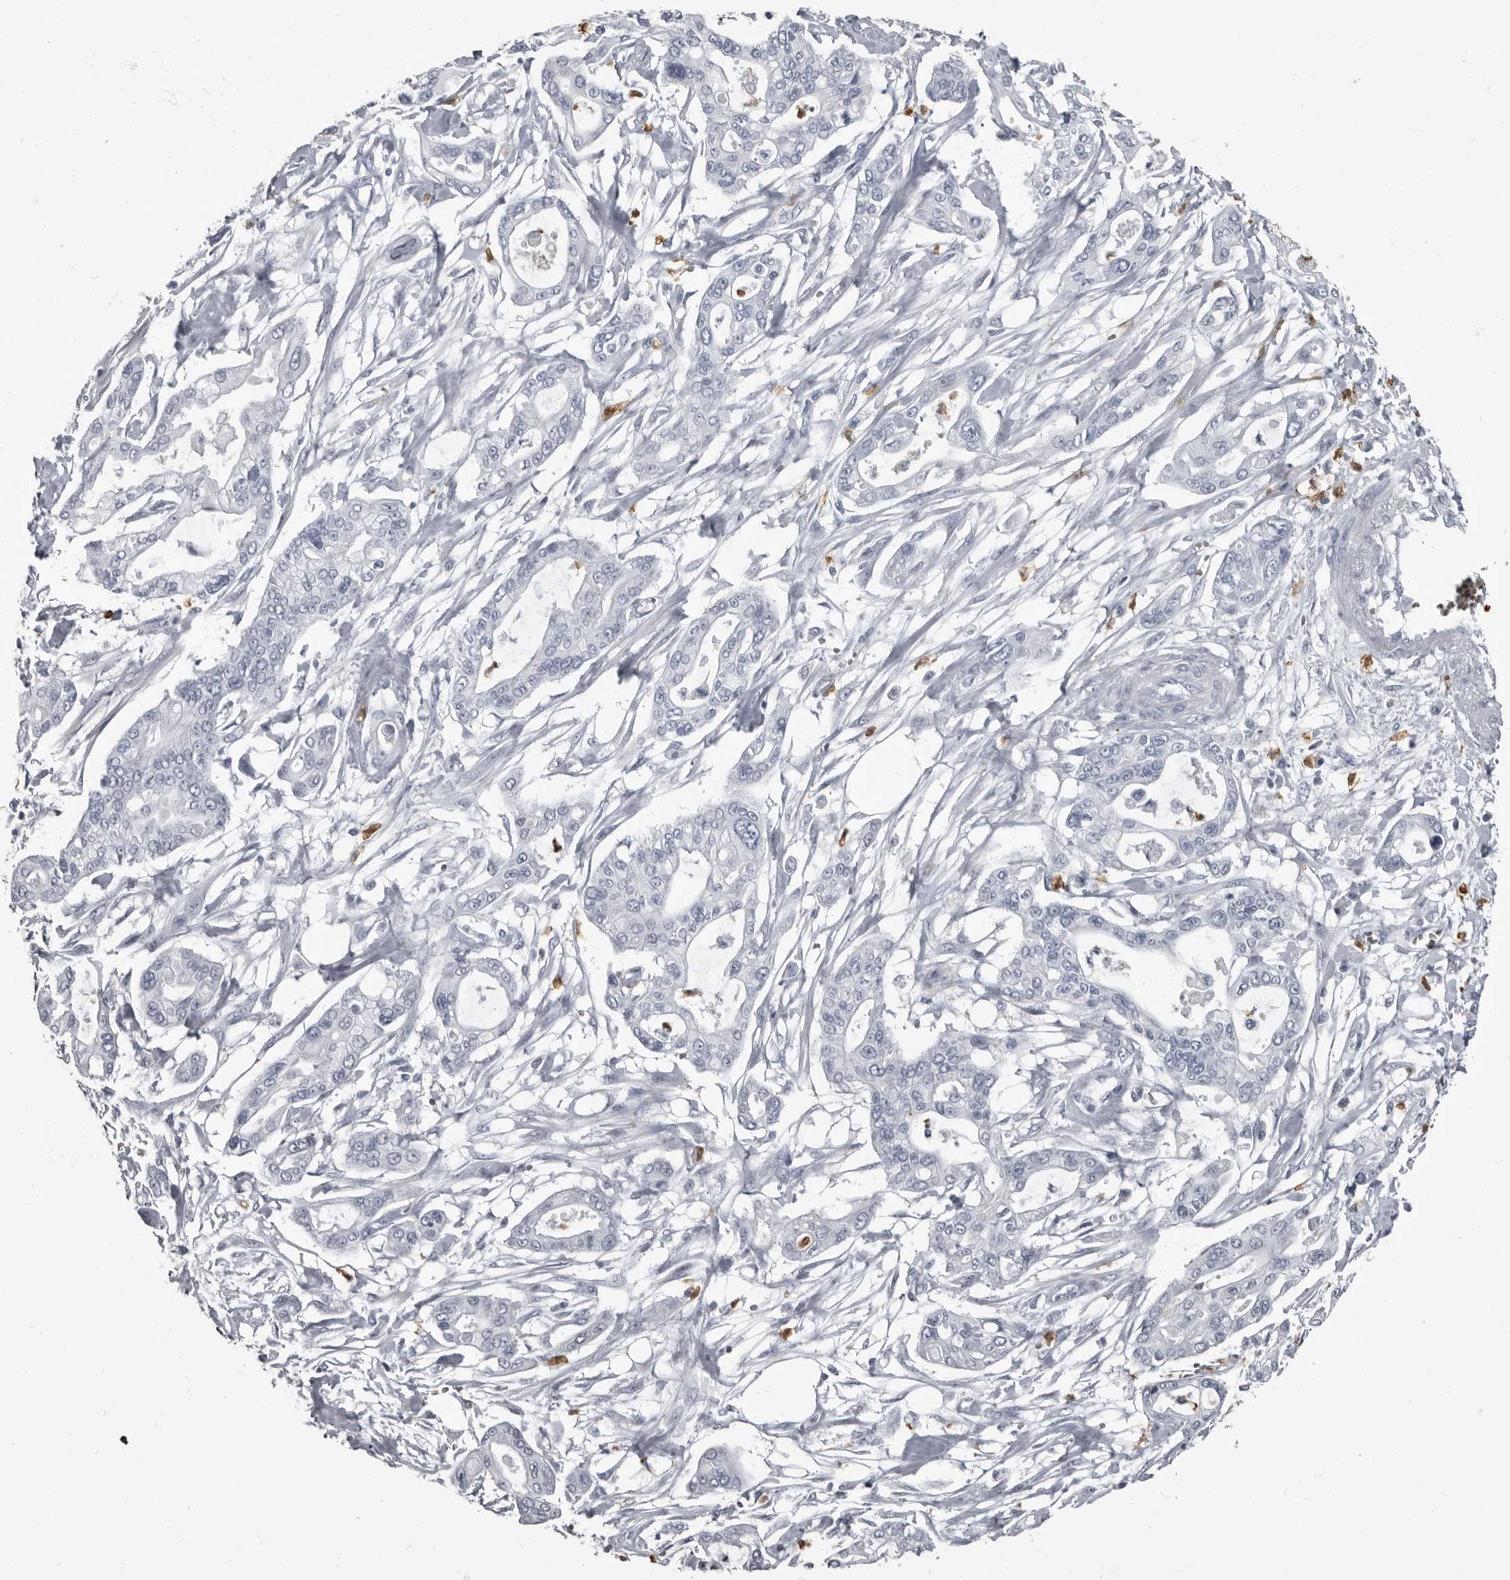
{"staining": {"intensity": "negative", "quantity": "none", "location": "none"}, "tissue": "pancreatic cancer", "cell_type": "Tumor cells", "image_type": "cancer", "snomed": [{"axis": "morphology", "description": "Adenocarcinoma, NOS"}, {"axis": "topography", "description": "Pancreas"}], "caption": "A high-resolution image shows IHC staining of adenocarcinoma (pancreatic), which displays no significant staining in tumor cells. (DAB immunohistochemistry, high magnification).", "gene": "TPD52L1", "patient": {"sex": "male", "age": 68}}